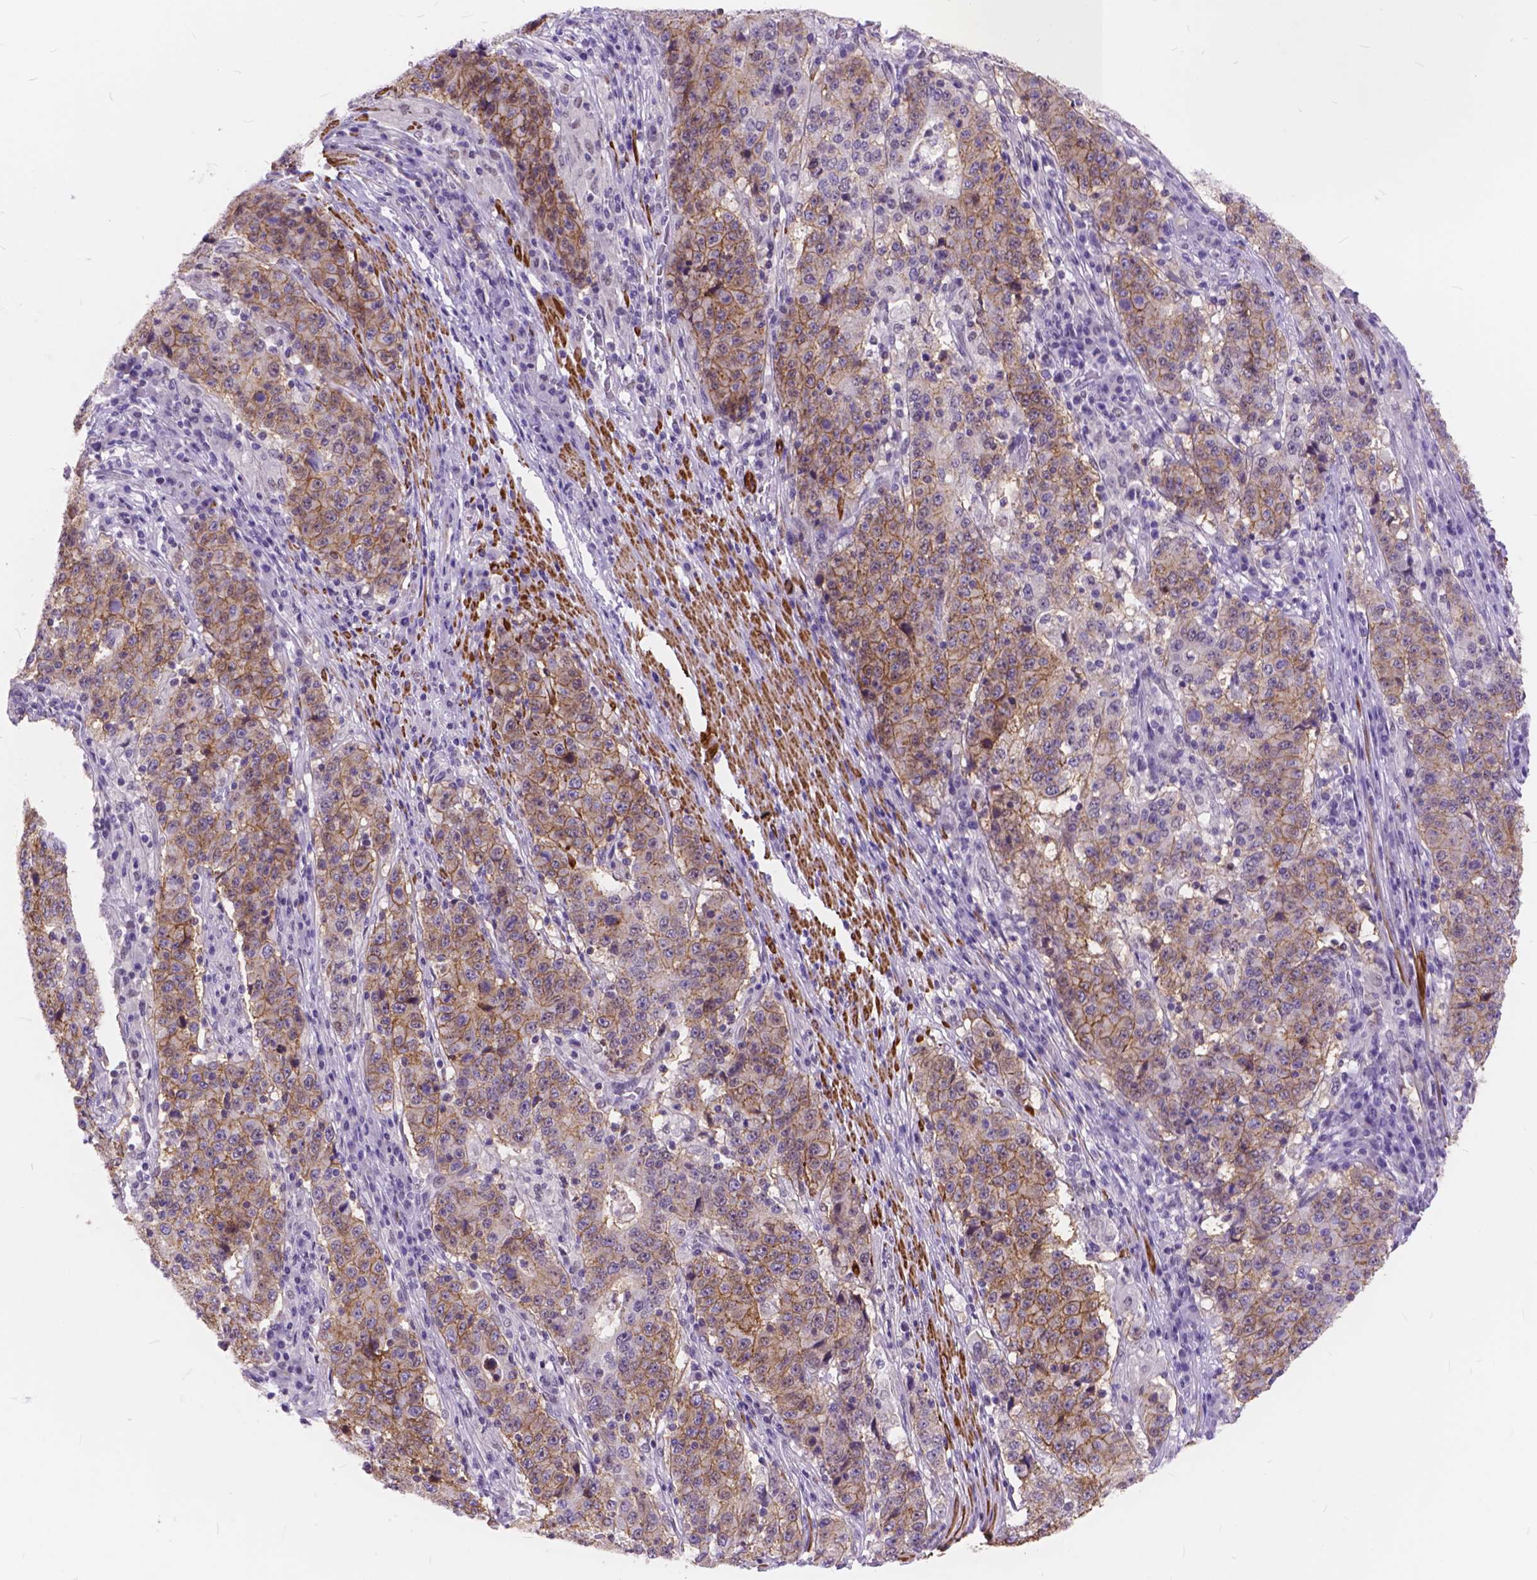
{"staining": {"intensity": "moderate", "quantity": ">75%", "location": "cytoplasmic/membranous"}, "tissue": "stomach cancer", "cell_type": "Tumor cells", "image_type": "cancer", "snomed": [{"axis": "morphology", "description": "Adenocarcinoma, NOS"}, {"axis": "topography", "description": "Stomach"}], "caption": "Adenocarcinoma (stomach) stained with a brown dye exhibits moderate cytoplasmic/membranous positive positivity in about >75% of tumor cells.", "gene": "MAN2C1", "patient": {"sex": "male", "age": 59}}